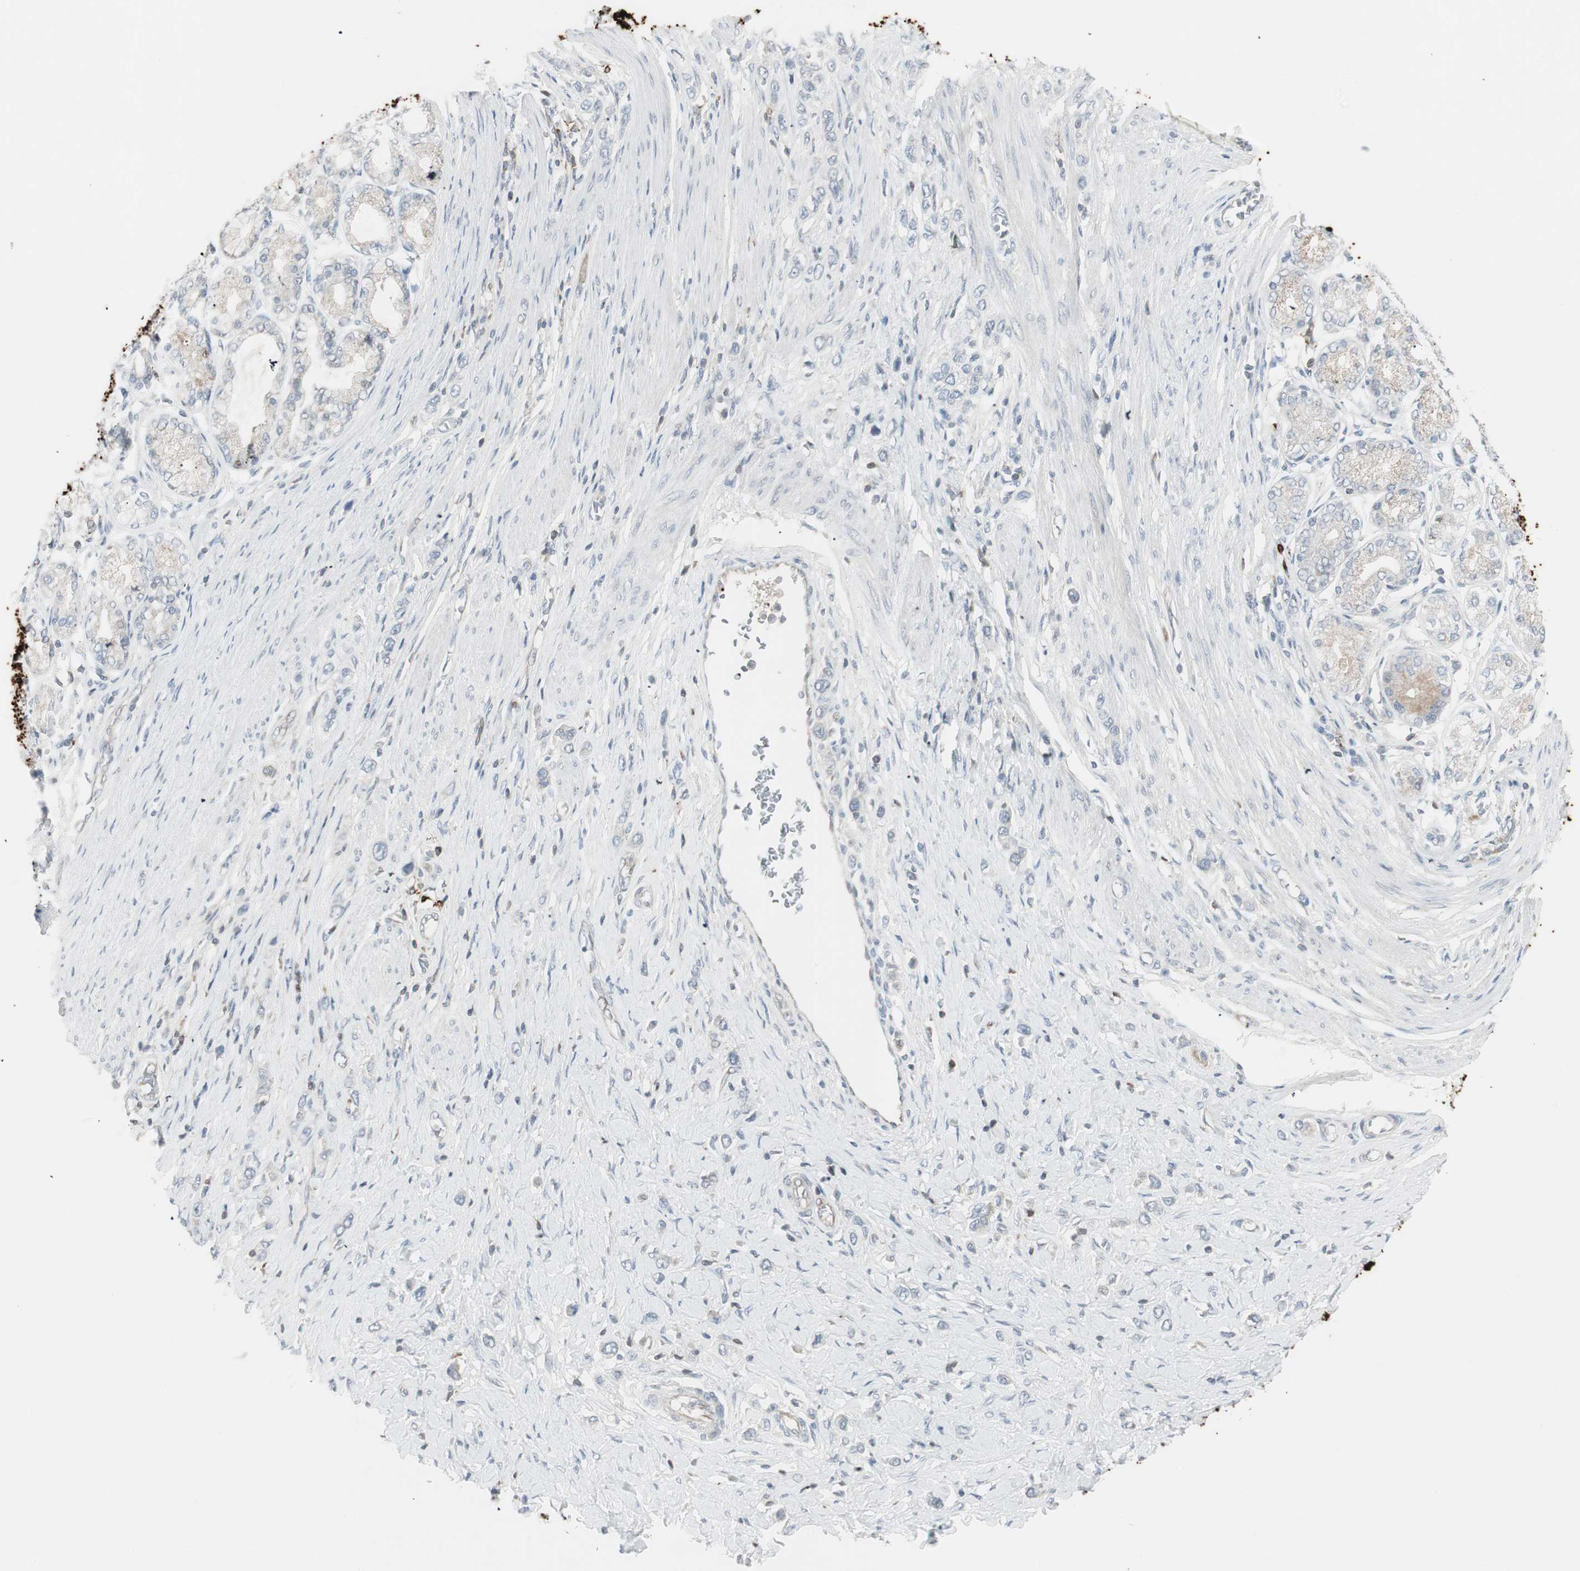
{"staining": {"intensity": "negative", "quantity": "none", "location": "none"}, "tissue": "stomach cancer", "cell_type": "Tumor cells", "image_type": "cancer", "snomed": [{"axis": "morphology", "description": "Normal tissue, NOS"}, {"axis": "morphology", "description": "Adenocarcinoma, NOS"}, {"axis": "topography", "description": "Stomach, upper"}, {"axis": "topography", "description": "Stomach"}], "caption": "The IHC photomicrograph has no significant expression in tumor cells of adenocarcinoma (stomach) tissue.", "gene": "MAP4K4", "patient": {"sex": "female", "age": 65}}